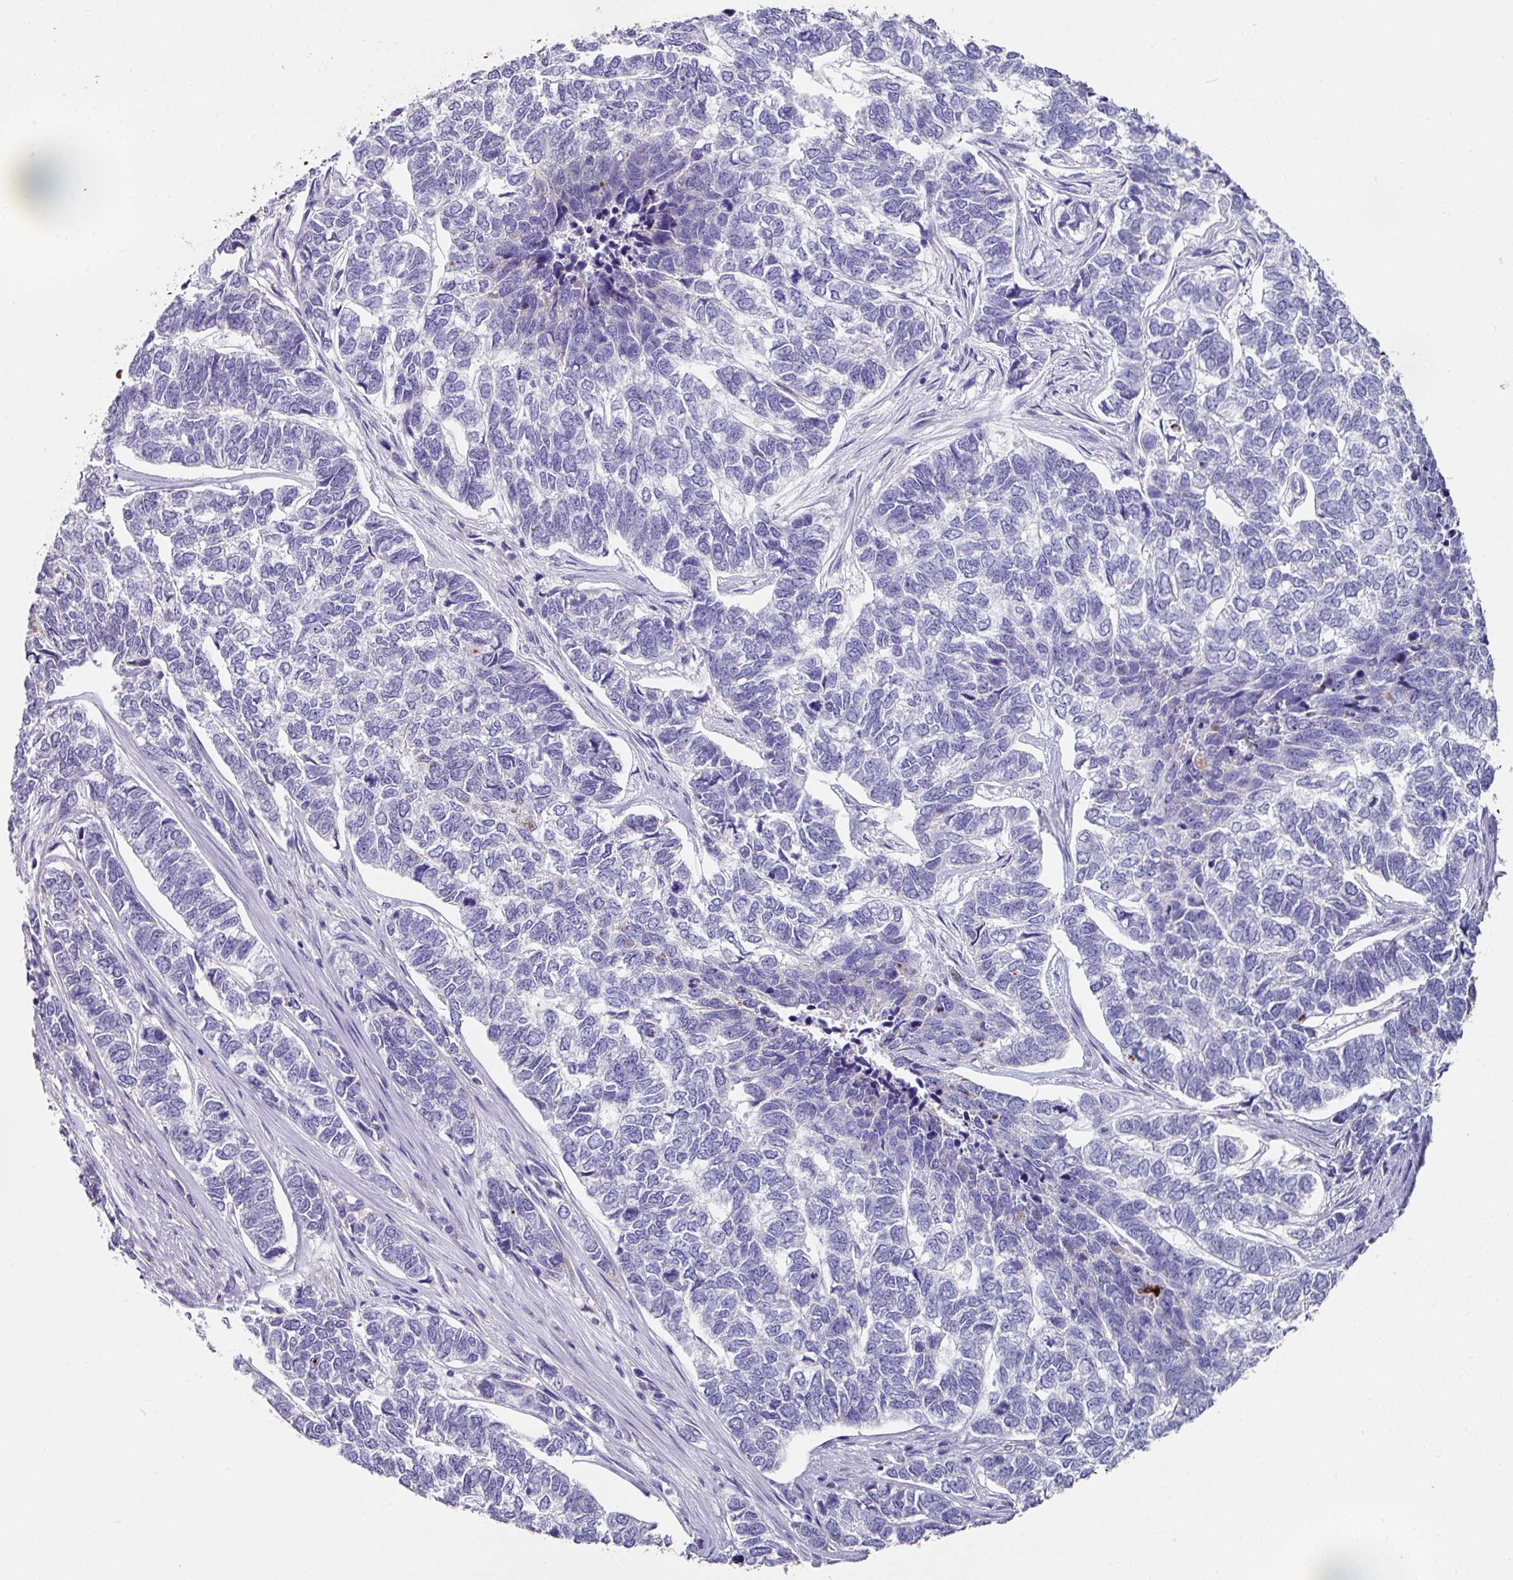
{"staining": {"intensity": "negative", "quantity": "none", "location": "none"}, "tissue": "skin cancer", "cell_type": "Tumor cells", "image_type": "cancer", "snomed": [{"axis": "morphology", "description": "Basal cell carcinoma"}, {"axis": "topography", "description": "Skin"}], "caption": "This is an immunohistochemistry histopathology image of human skin cancer (basal cell carcinoma). There is no staining in tumor cells.", "gene": "CPVL", "patient": {"sex": "female", "age": 65}}